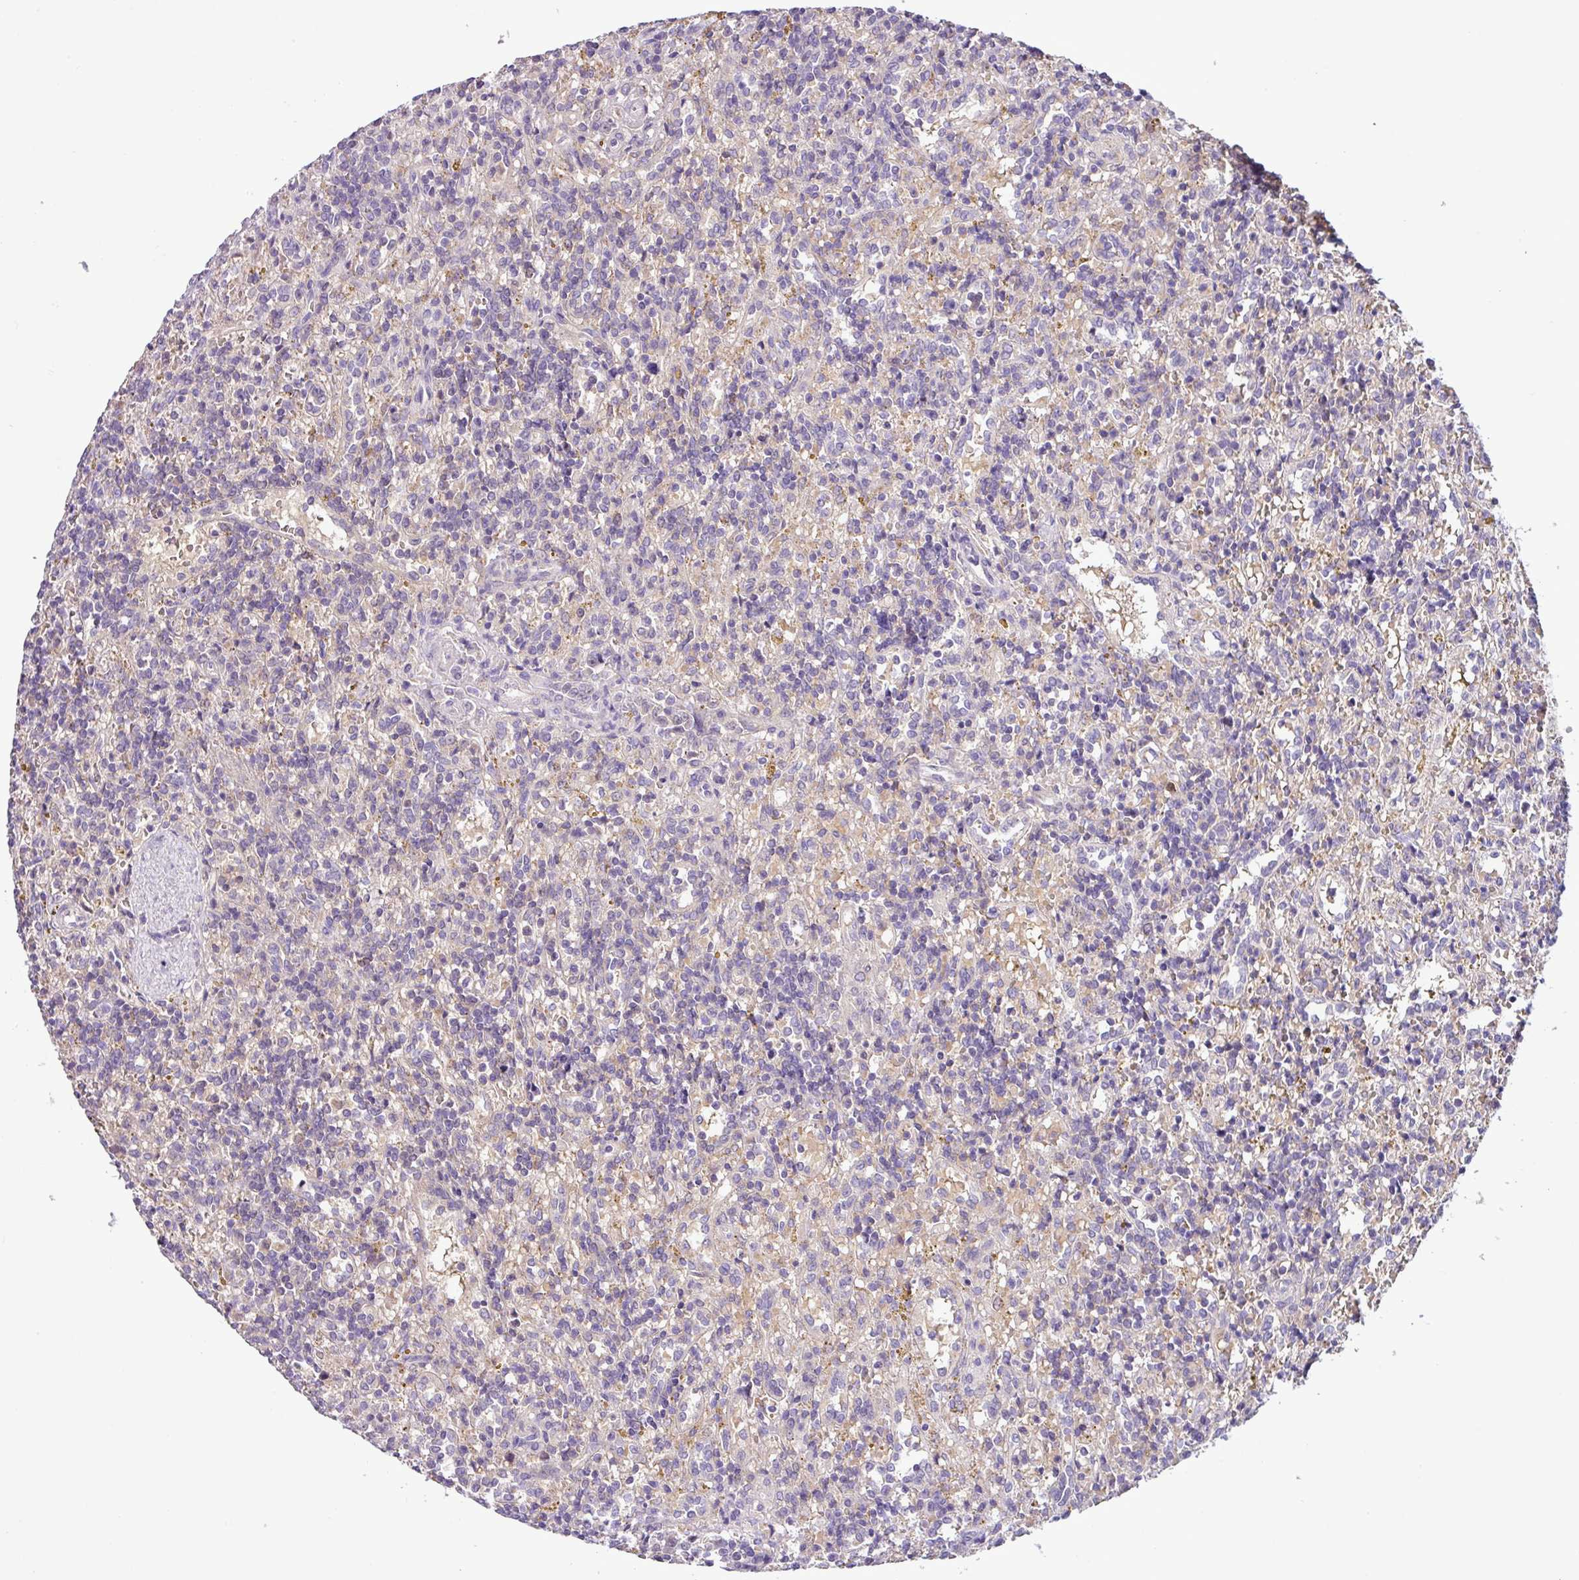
{"staining": {"intensity": "negative", "quantity": "none", "location": "none"}, "tissue": "lymphoma", "cell_type": "Tumor cells", "image_type": "cancer", "snomed": [{"axis": "morphology", "description": "Malignant lymphoma, non-Hodgkin's type, Low grade"}, {"axis": "topography", "description": "Spleen"}], "caption": "Immunohistochemistry (IHC) photomicrograph of neoplastic tissue: human malignant lymphoma, non-Hodgkin's type (low-grade) stained with DAB shows no significant protein staining in tumor cells.", "gene": "TONSL", "patient": {"sex": "male", "age": 67}}